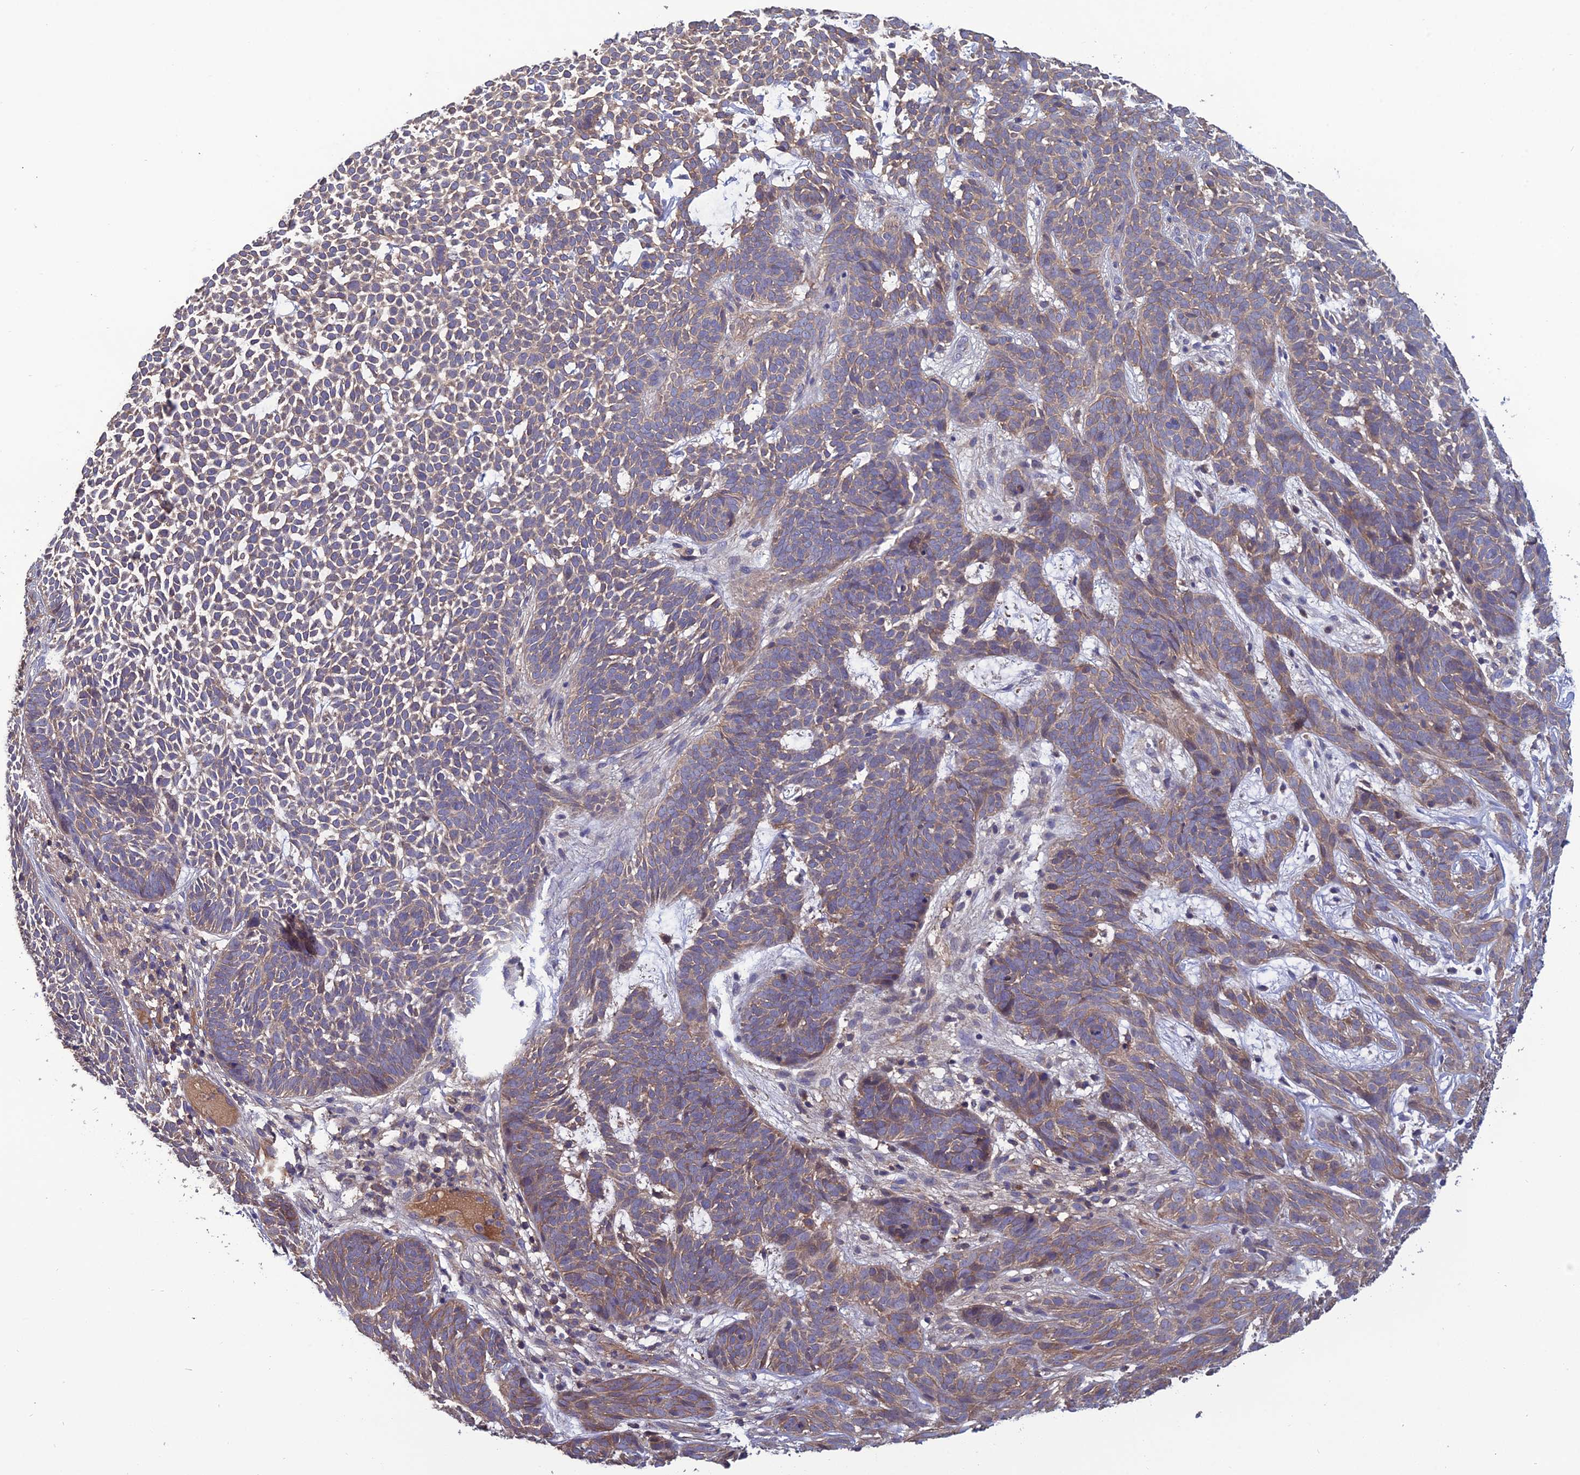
{"staining": {"intensity": "weak", "quantity": "25%-75%", "location": "cytoplasmic/membranous"}, "tissue": "skin cancer", "cell_type": "Tumor cells", "image_type": "cancer", "snomed": [{"axis": "morphology", "description": "Basal cell carcinoma"}, {"axis": "topography", "description": "Skin"}], "caption": "Immunohistochemistry (IHC) histopathology image of skin cancer stained for a protein (brown), which shows low levels of weak cytoplasmic/membranous positivity in approximately 25%-75% of tumor cells.", "gene": "GALR2", "patient": {"sex": "female", "age": 78}}